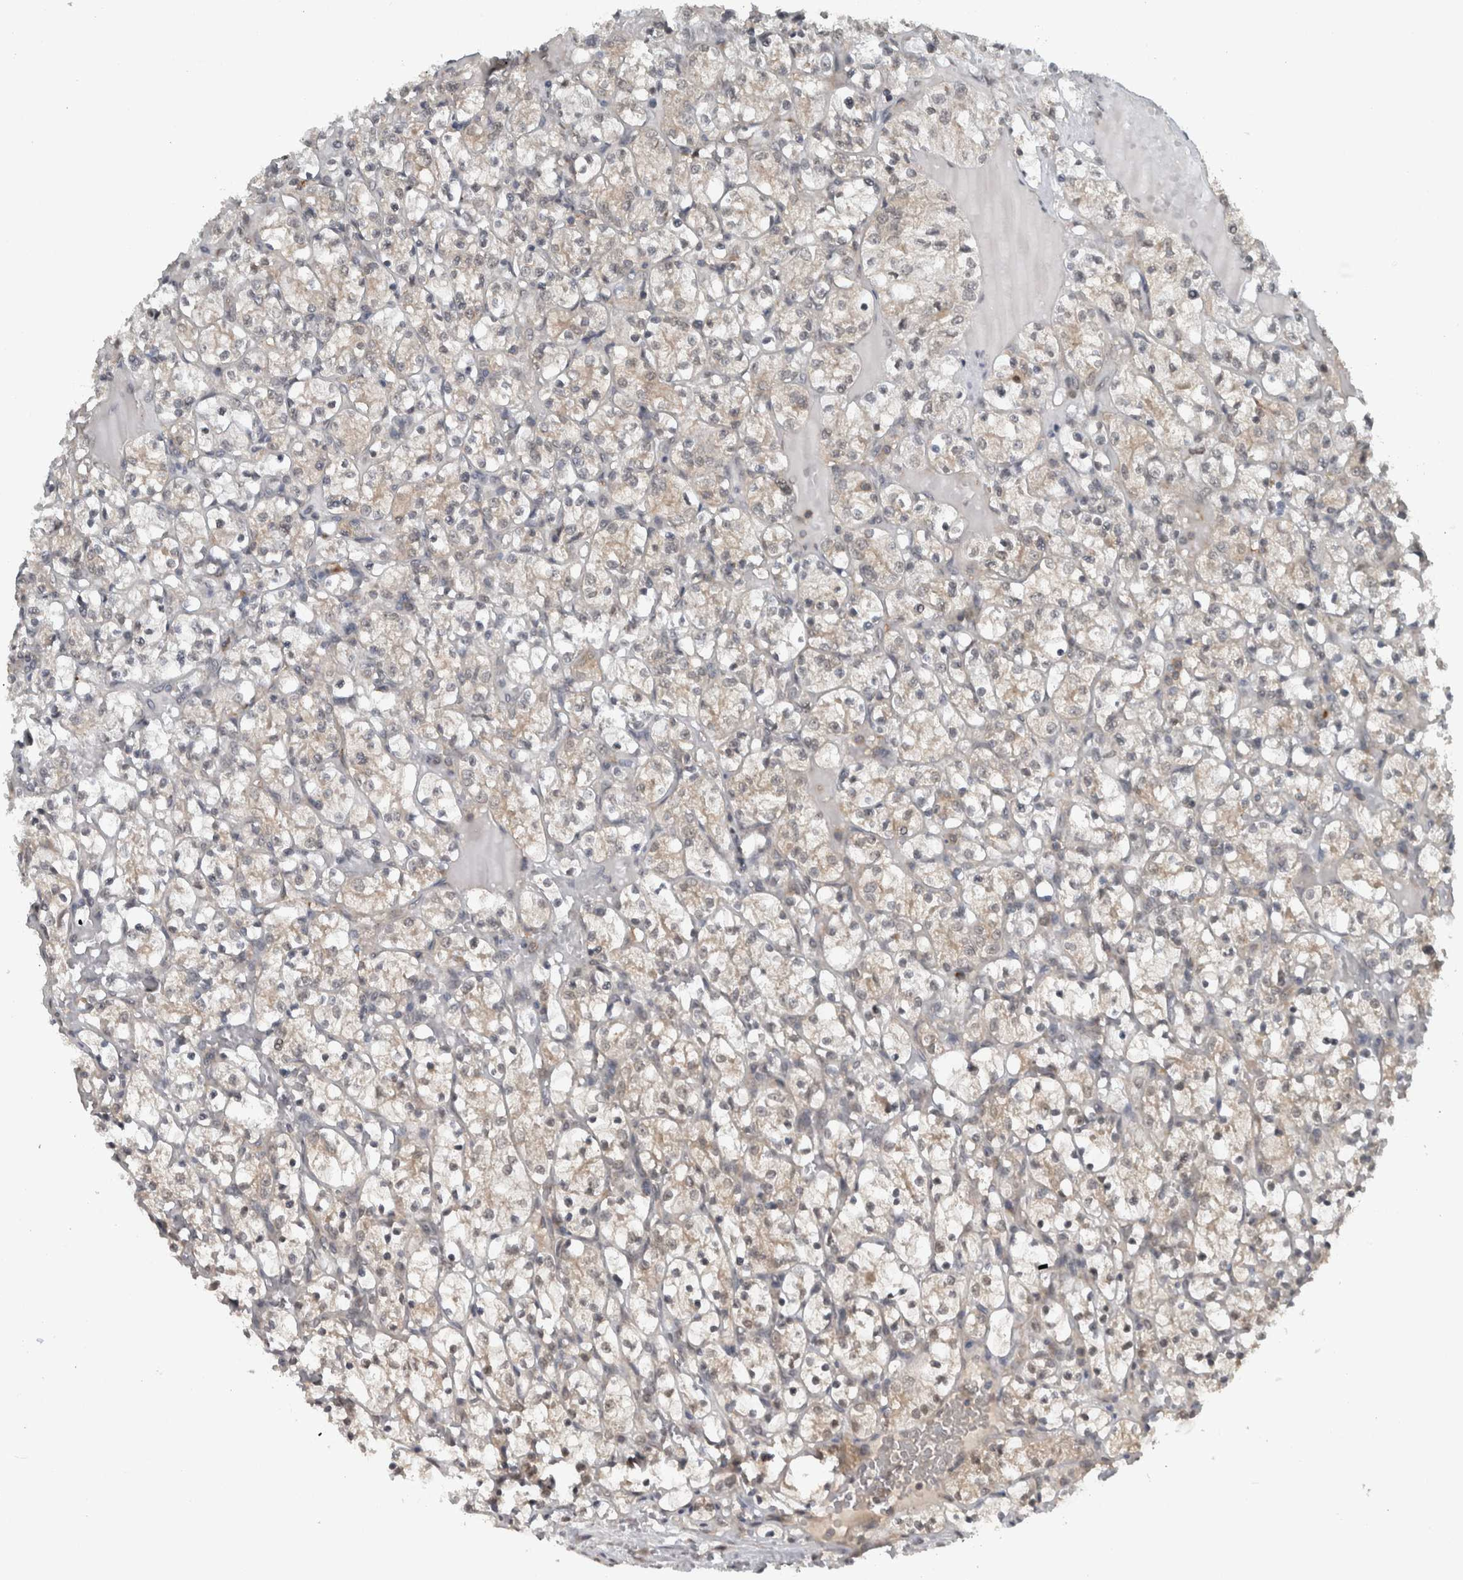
{"staining": {"intensity": "weak", "quantity": "25%-75%", "location": "cytoplasmic/membranous,nuclear"}, "tissue": "renal cancer", "cell_type": "Tumor cells", "image_type": "cancer", "snomed": [{"axis": "morphology", "description": "Adenocarcinoma, NOS"}, {"axis": "topography", "description": "Kidney"}], "caption": "This is a histology image of immunohistochemistry staining of renal cancer, which shows weak positivity in the cytoplasmic/membranous and nuclear of tumor cells.", "gene": "SPAG7", "patient": {"sex": "female", "age": 69}}